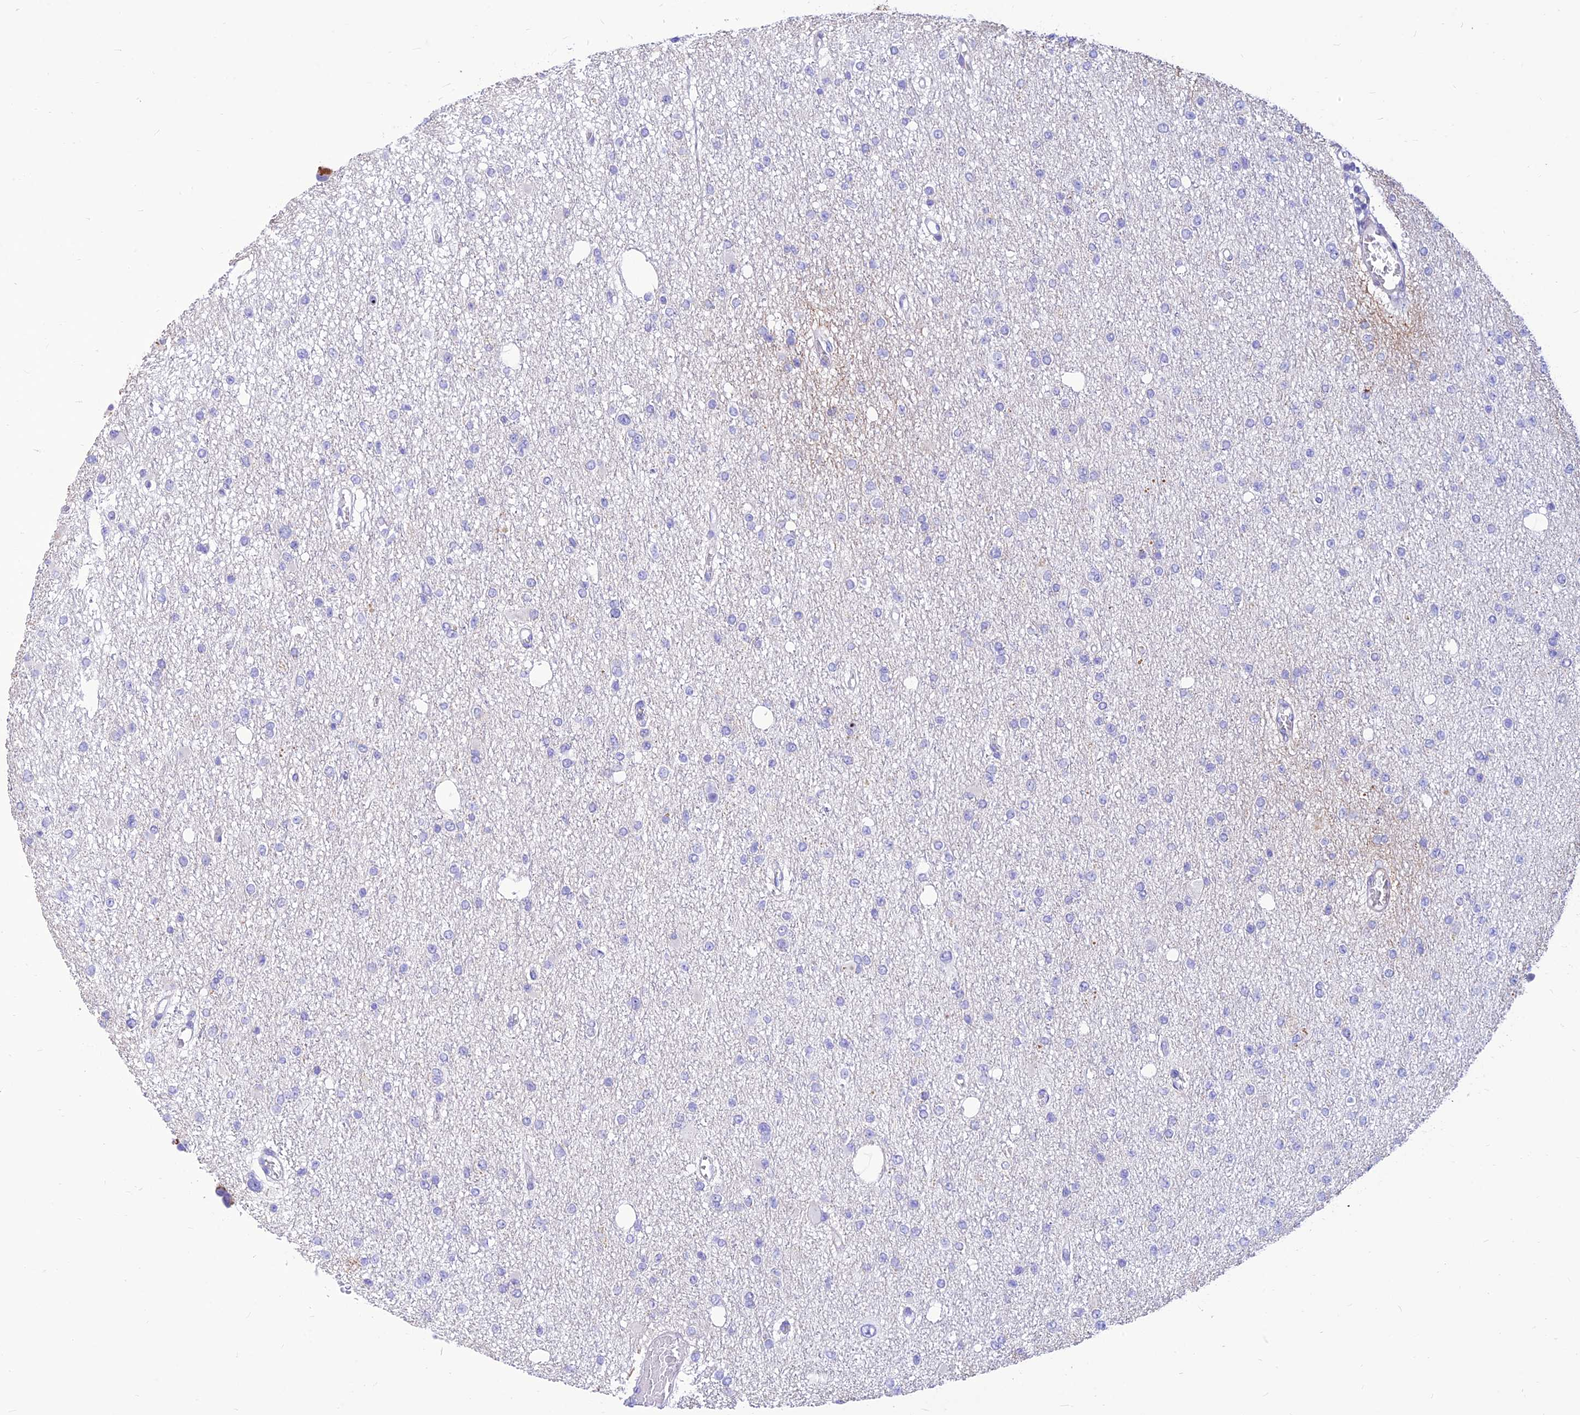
{"staining": {"intensity": "negative", "quantity": "none", "location": "none"}, "tissue": "glioma", "cell_type": "Tumor cells", "image_type": "cancer", "snomed": [{"axis": "morphology", "description": "Glioma, malignant, Low grade"}, {"axis": "topography", "description": "Brain"}], "caption": "This is an IHC histopathology image of human malignant glioma (low-grade). There is no staining in tumor cells.", "gene": "FAM186B", "patient": {"sex": "female", "age": 22}}